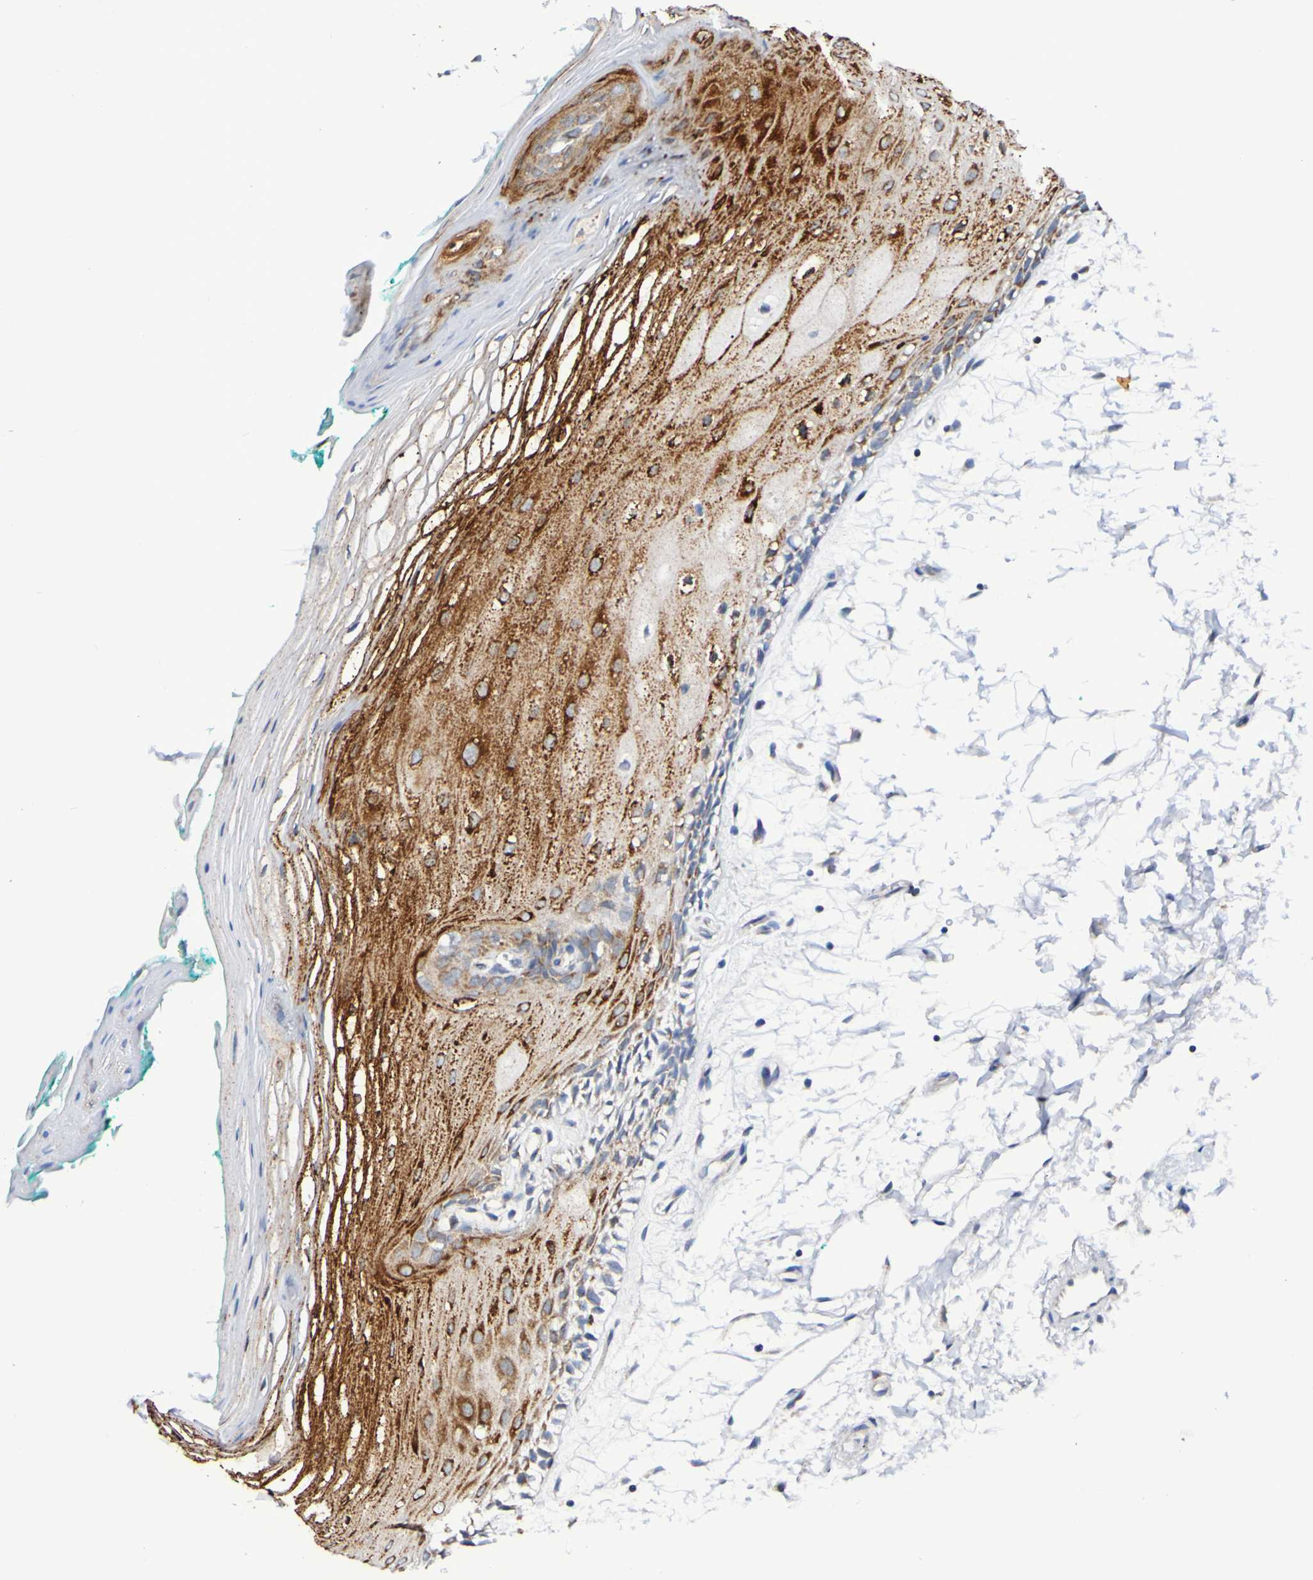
{"staining": {"intensity": "strong", "quantity": "25%-75%", "location": "cytoplasmic/membranous"}, "tissue": "oral mucosa", "cell_type": "Squamous epithelial cells", "image_type": "normal", "snomed": [{"axis": "morphology", "description": "Normal tissue, NOS"}, {"axis": "topography", "description": "Skeletal muscle"}, {"axis": "topography", "description": "Oral tissue"}, {"axis": "topography", "description": "Peripheral nerve tissue"}], "caption": "This is a histology image of IHC staining of normal oral mucosa, which shows strong expression in the cytoplasmic/membranous of squamous epithelial cells.", "gene": "GJB1", "patient": {"sex": "female", "age": 84}}